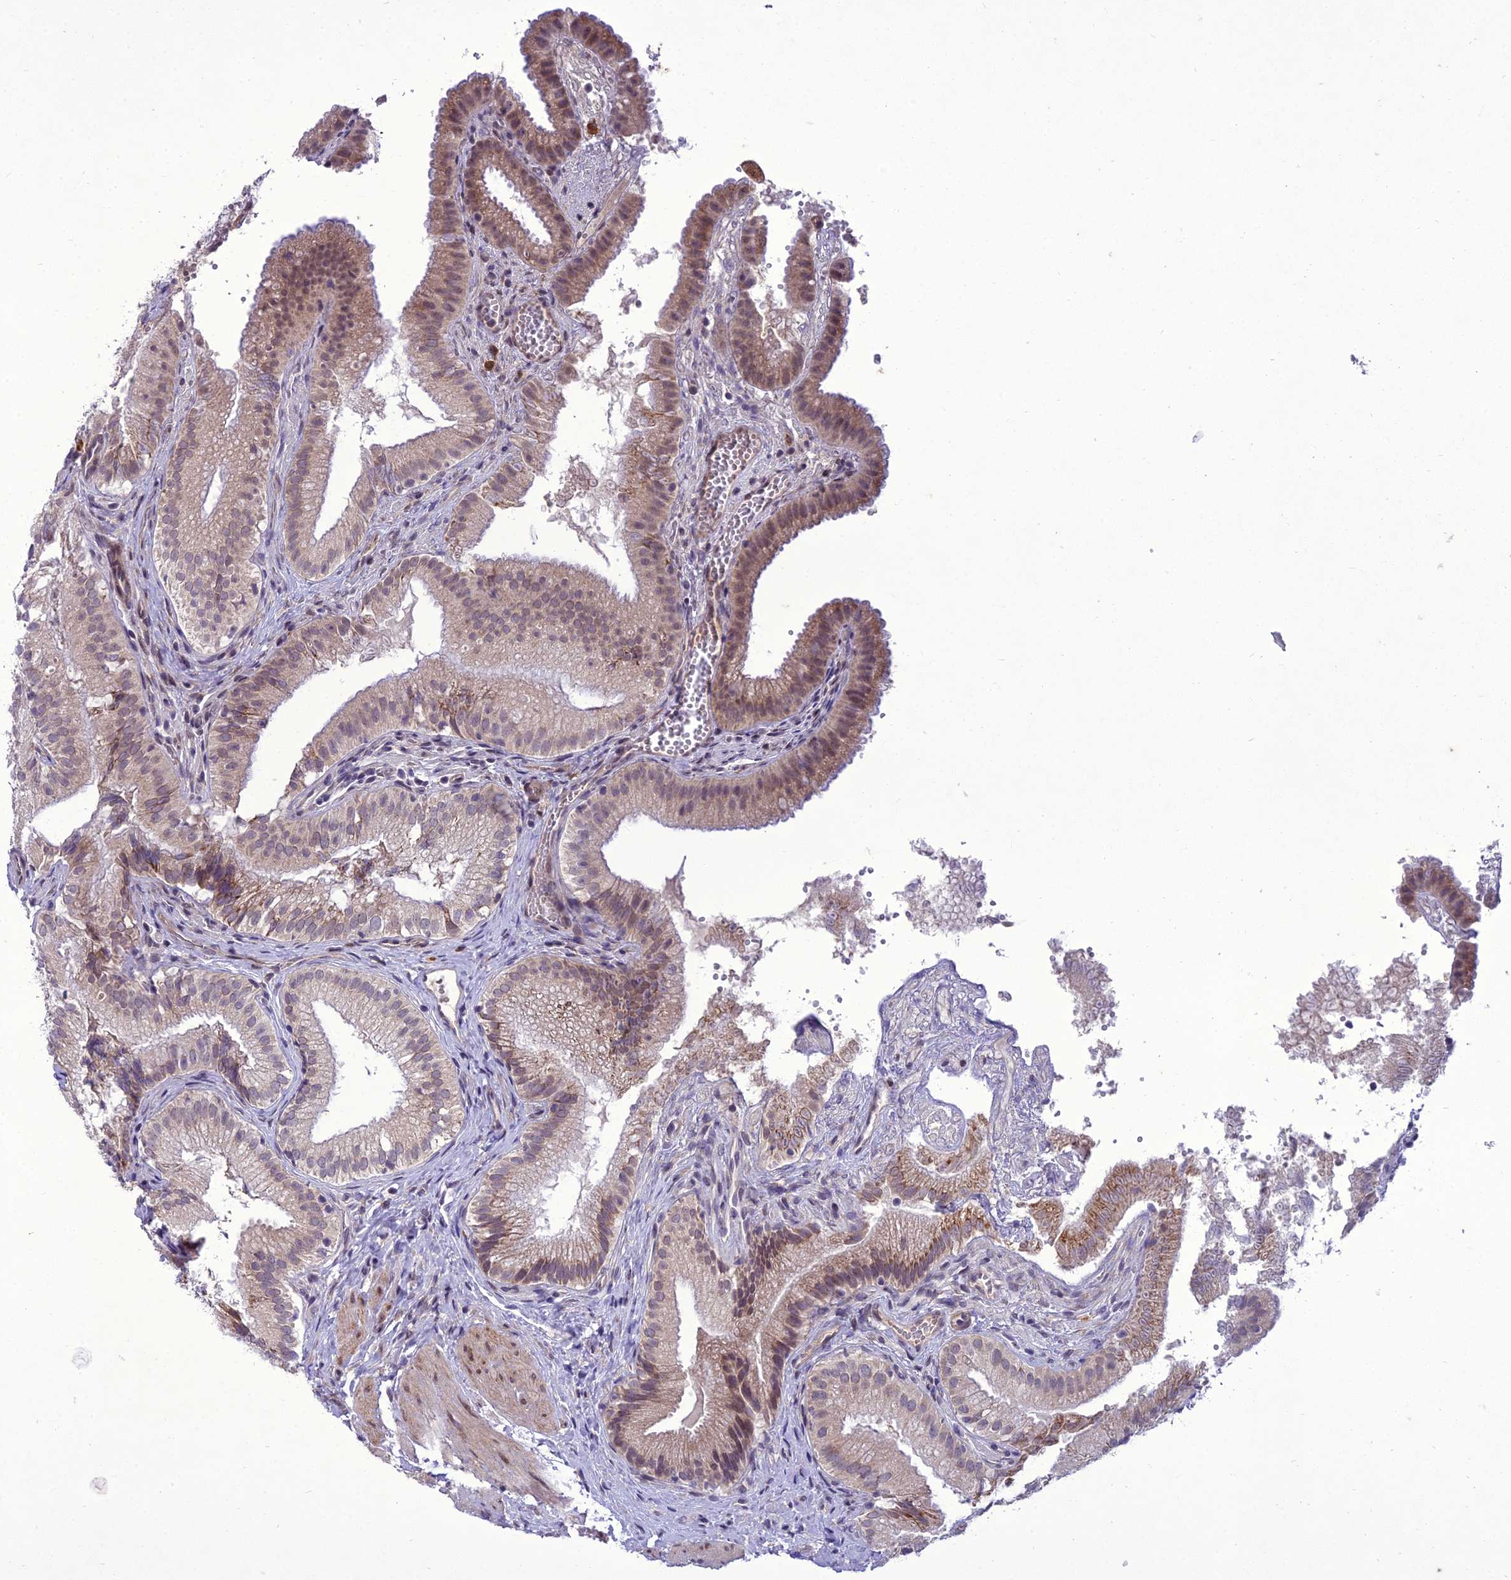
{"staining": {"intensity": "moderate", "quantity": "25%-75%", "location": "cytoplasmic/membranous"}, "tissue": "gallbladder", "cell_type": "Glandular cells", "image_type": "normal", "snomed": [{"axis": "morphology", "description": "Normal tissue, NOS"}, {"axis": "topography", "description": "Gallbladder"}], "caption": "Gallbladder stained with a brown dye shows moderate cytoplasmic/membranous positive positivity in approximately 25%-75% of glandular cells.", "gene": "NEURL2", "patient": {"sex": "female", "age": 30}}